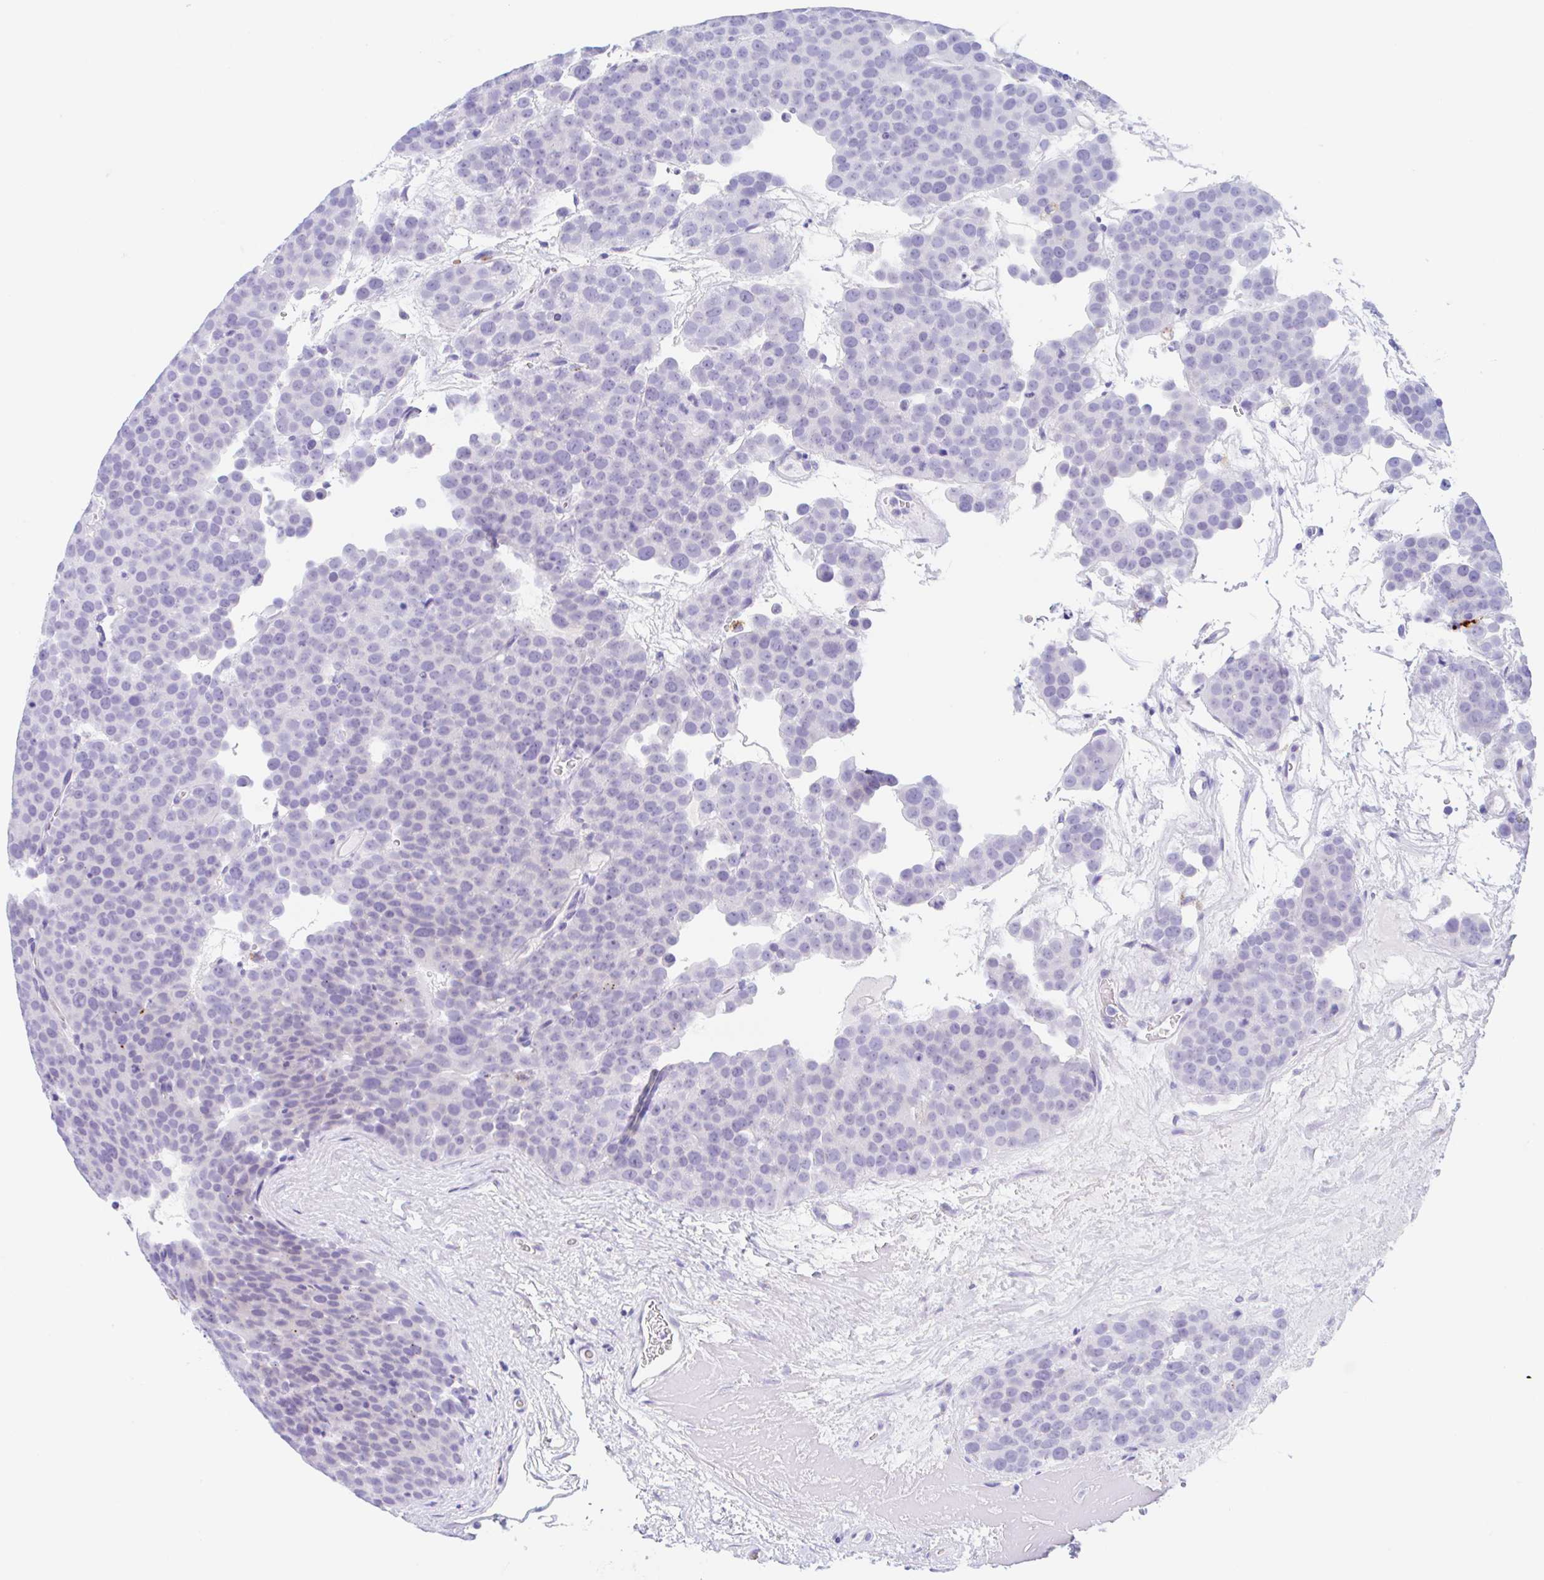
{"staining": {"intensity": "negative", "quantity": "none", "location": "none"}, "tissue": "testis cancer", "cell_type": "Tumor cells", "image_type": "cancer", "snomed": [{"axis": "morphology", "description": "Seminoma, NOS"}, {"axis": "topography", "description": "Testis"}], "caption": "IHC histopathology image of testis cancer stained for a protein (brown), which shows no positivity in tumor cells. The staining is performed using DAB (3,3'-diaminobenzidine) brown chromogen with nuclei counter-stained in using hematoxylin.", "gene": "ANKRD9", "patient": {"sex": "male", "age": 71}}